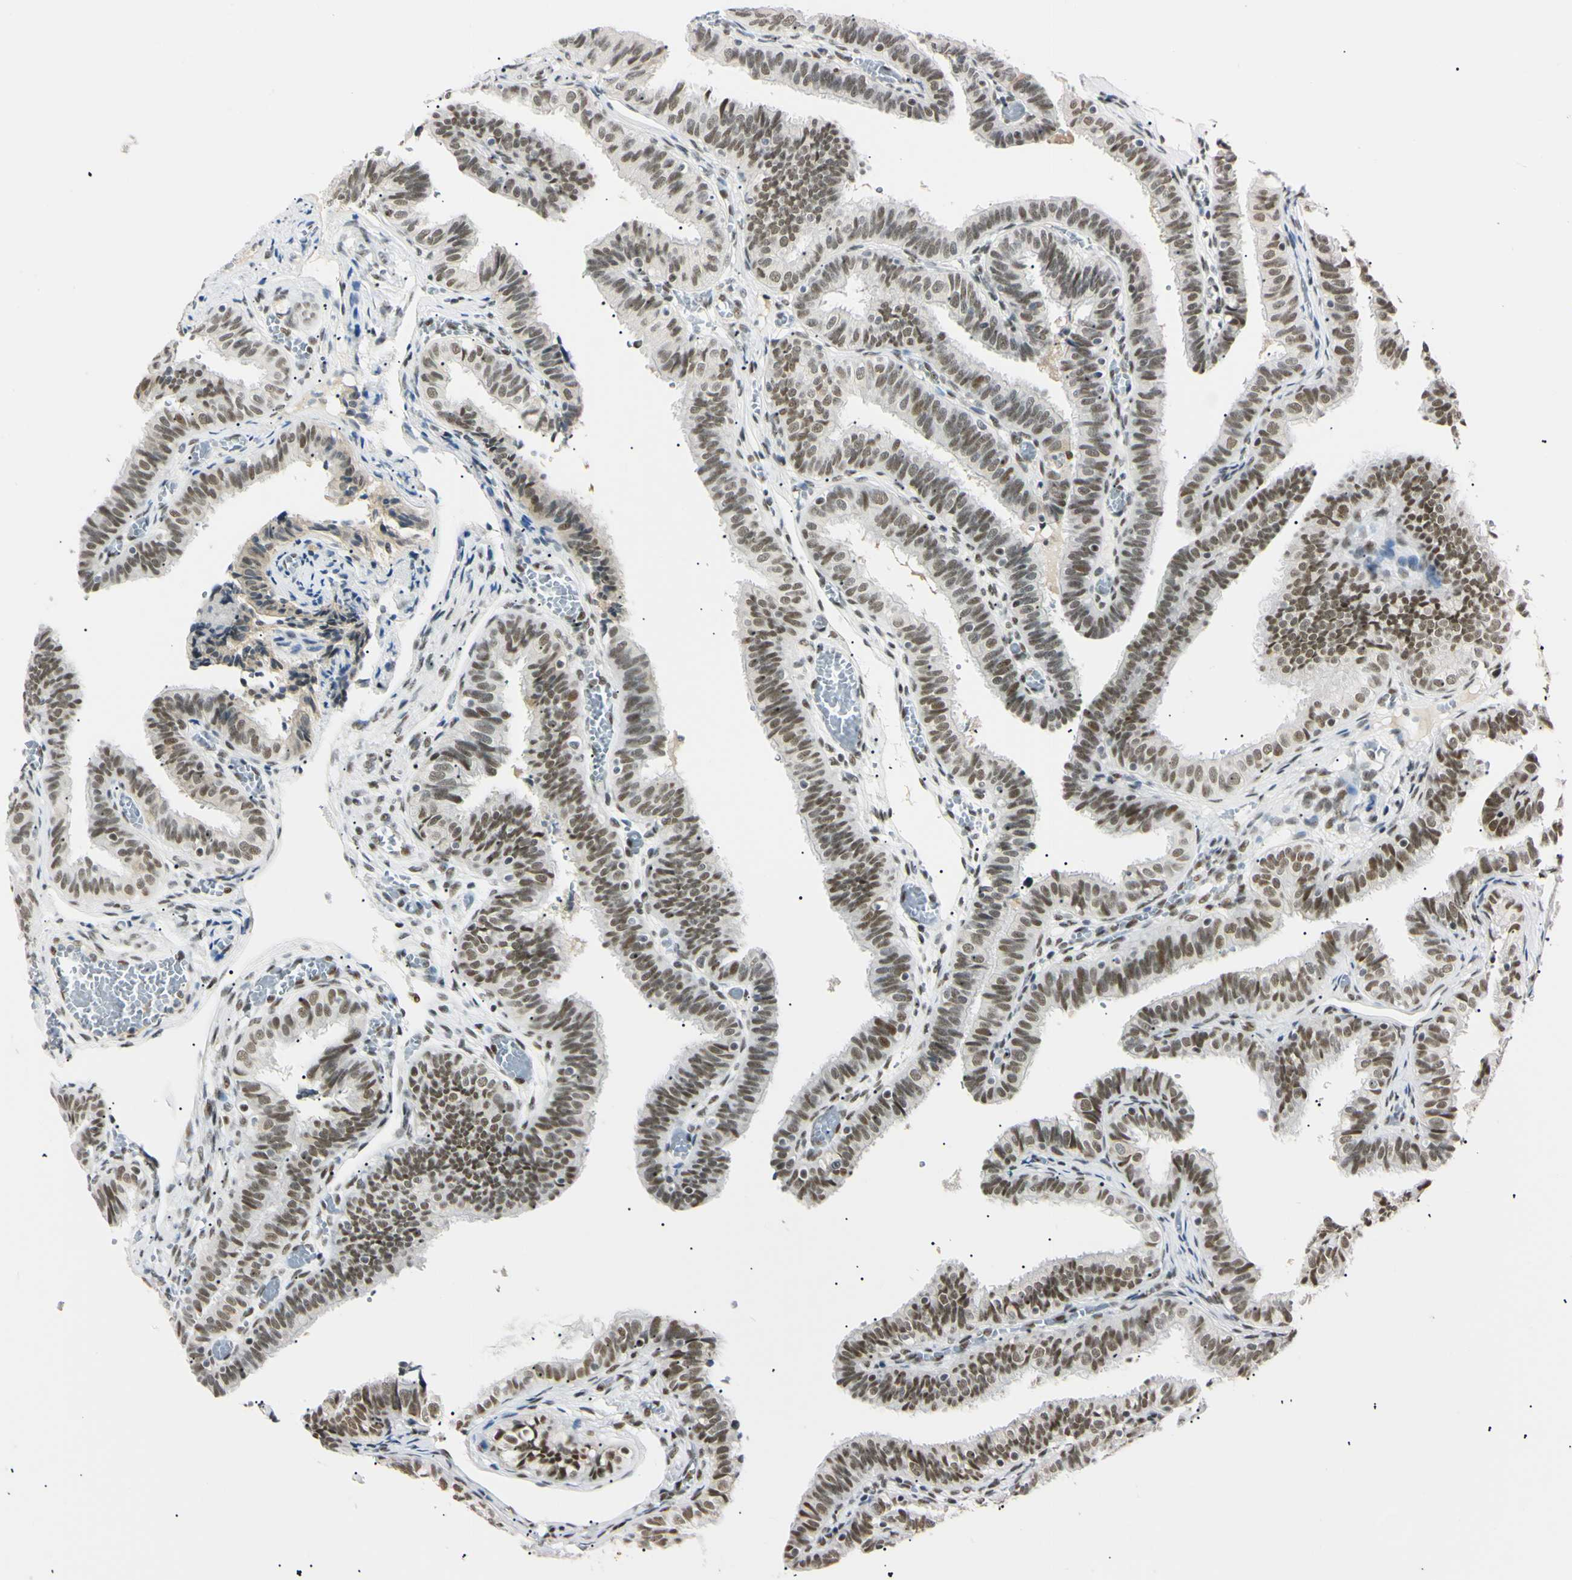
{"staining": {"intensity": "strong", "quantity": ">75%", "location": "nuclear"}, "tissue": "fallopian tube", "cell_type": "Glandular cells", "image_type": "normal", "snomed": [{"axis": "morphology", "description": "Normal tissue, NOS"}, {"axis": "topography", "description": "Fallopian tube"}], "caption": "DAB (3,3'-diaminobenzidine) immunohistochemical staining of benign human fallopian tube shows strong nuclear protein staining in approximately >75% of glandular cells. The staining is performed using DAB brown chromogen to label protein expression. The nuclei are counter-stained blue using hematoxylin.", "gene": "ZNF134", "patient": {"sex": "female", "age": 46}}